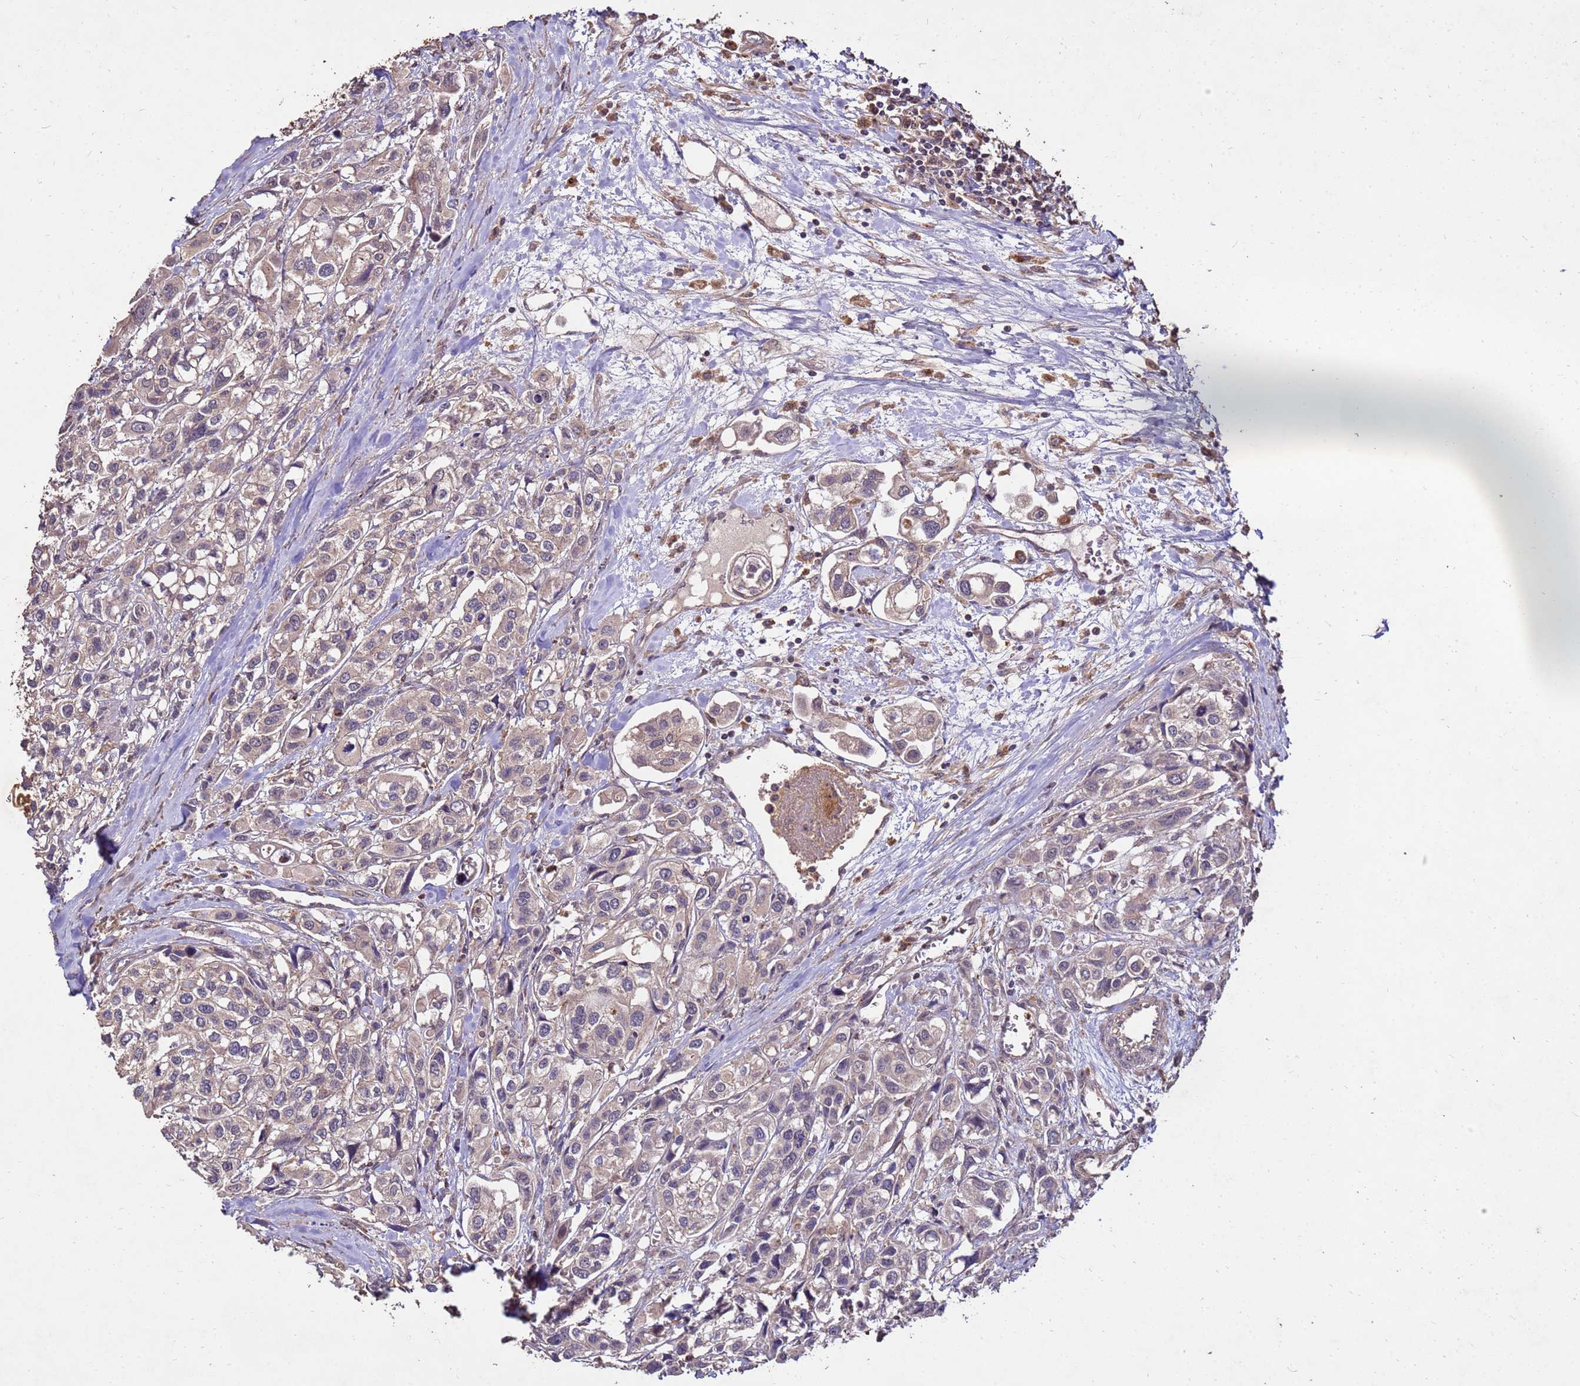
{"staining": {"intensity": "weak", "quantity": "25%-75%", "location": "cytoplasmic/membranous"}, "tissue": "urothelial cancer", "cell_type": "Tumor cells", "image_type": "cancer", "snomed": [{"axis": "morphology", "description": "Urothelial carcinoma, High grade"}, {"axis": "topography", "description": "Urinary bladder"}], "caption": "Immunohistochemical staining of urothelial carcinoma (high-grade) demonstrates low levels of weak cytoplasmic/membranous protein expression in approximately 25%-75% of tumor cells.", "gene": "TOR4A", "patient": {"sex": "male", "age": 67}}